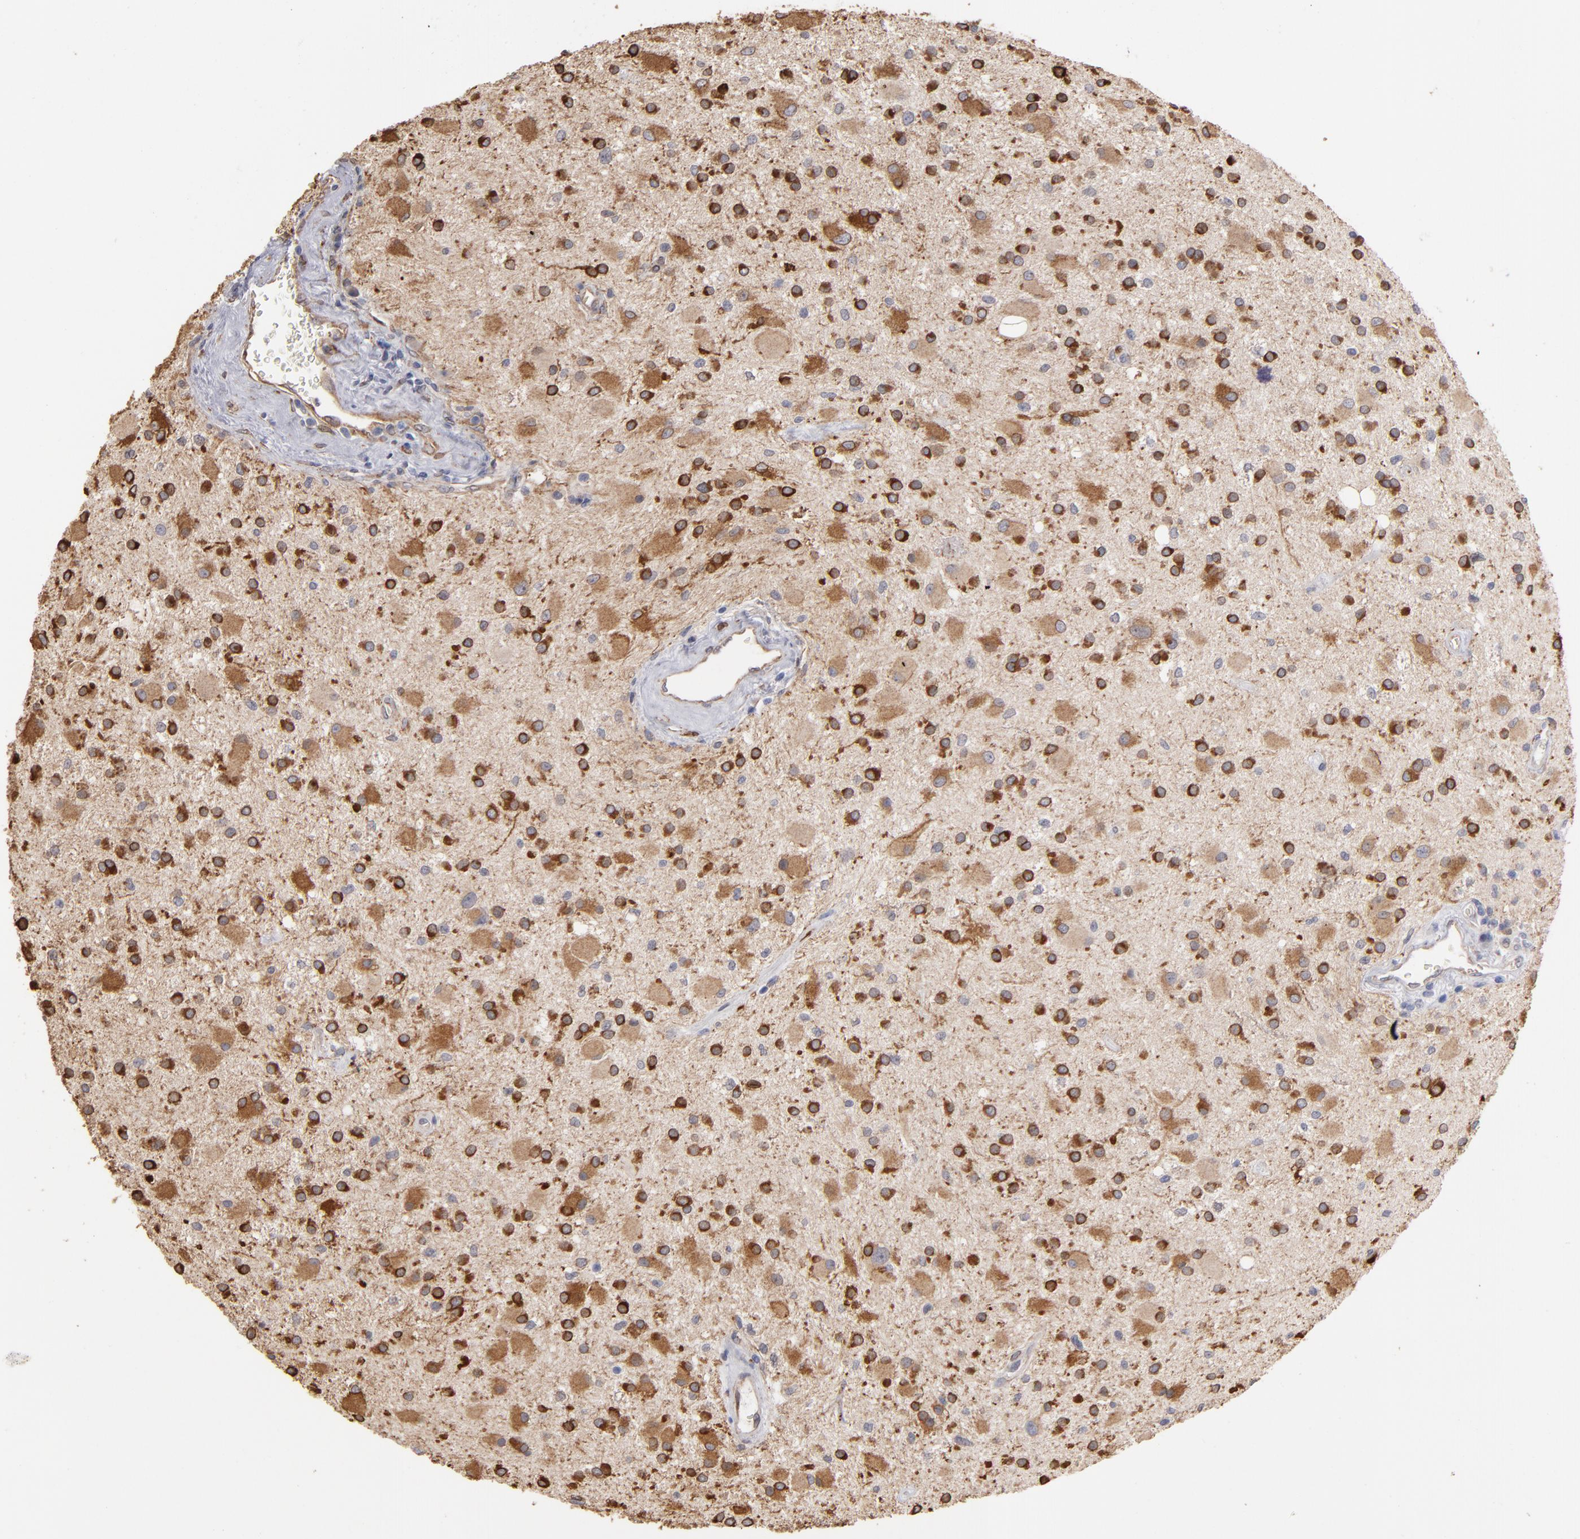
{"staining": {"intensity": "strong", "quantity": ">75%", "location": "cytoplasmic/membranous"}, "tissue": "glioma", "cell_type": "Tumor cells", "image_type": "cancer", "snomed": [{"axis": "morphology", "description": "Glioma, malignant, Low grade"}, {"axis": "topography", "description": "Brain"}], "caption": "Tumor cells display strong cytoplasmic/membranous staining in about >75% of cells in glioma.", "gene": "PGRMC1", "patient": {"sex": "male", "age": 58}}